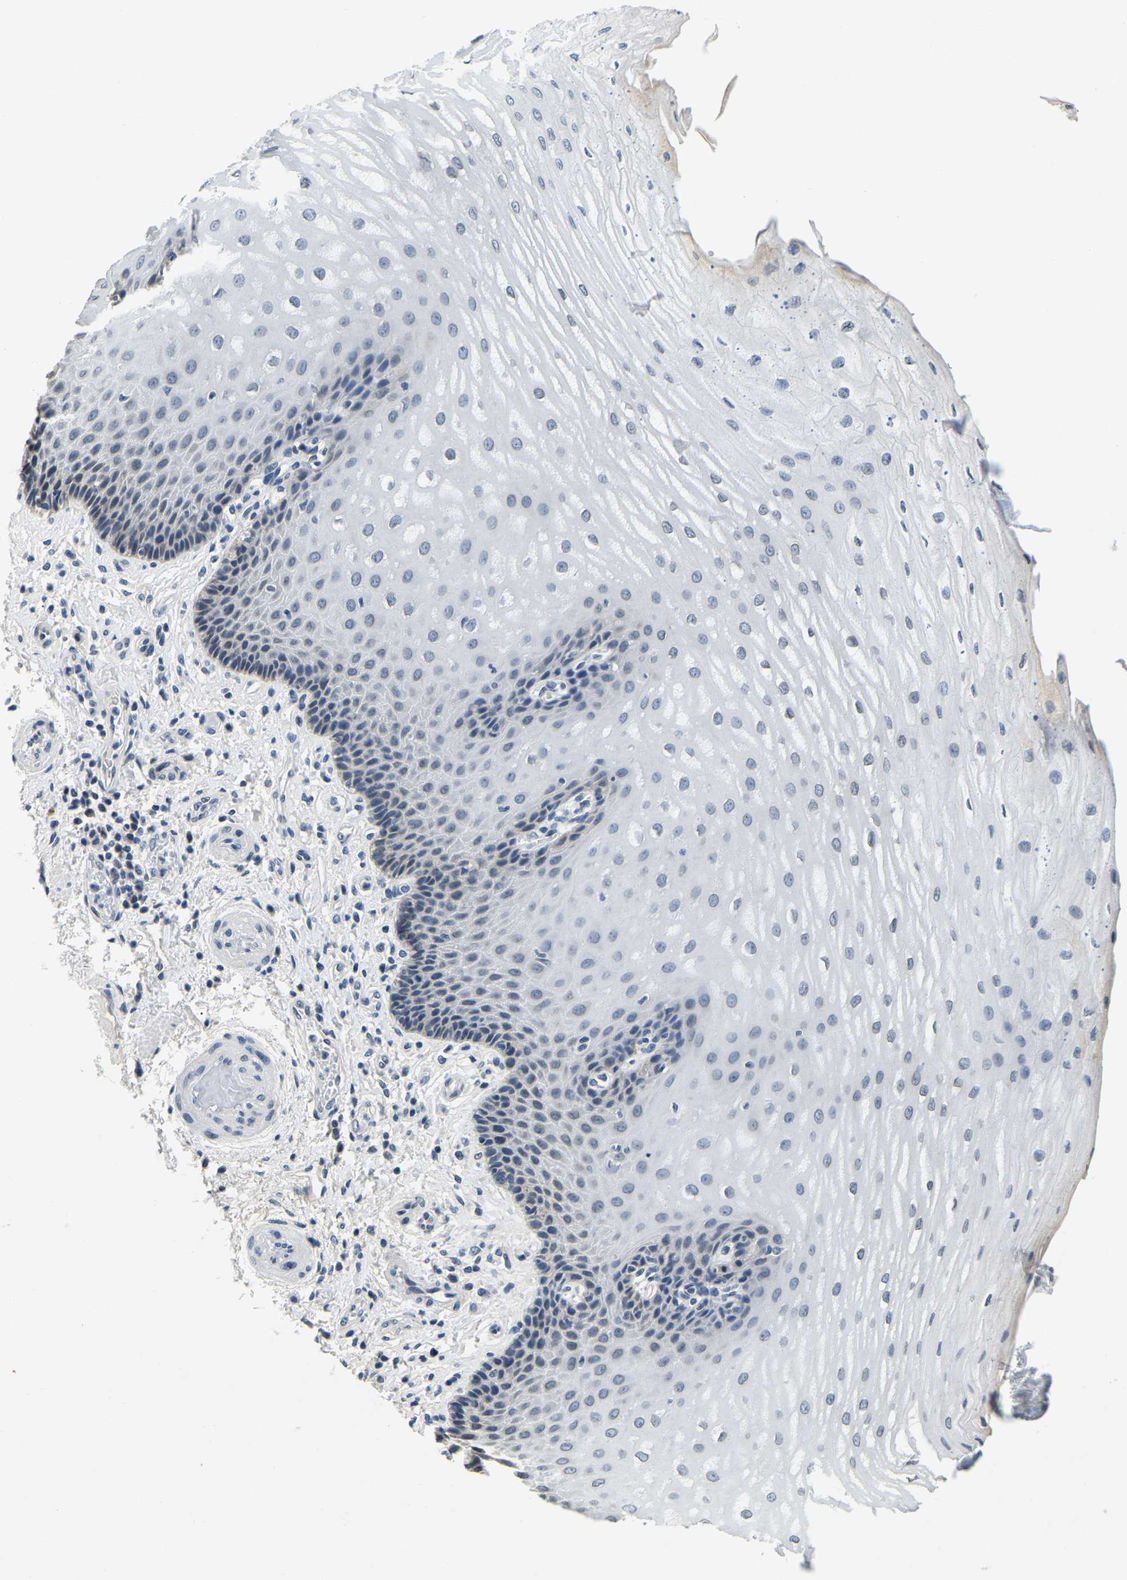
{"staining": {"intensity": "weak", "quantity": "<25%", "location": "cytoplasmic/membranous,nuclear"}, "tissue": "esophagus", "cell_type": "Squamous epithelial cells", "image_type": "normal", "snomed": [{"axis": "morphology", "description": "Normal tissue, NOS"}, {"axis": "topography", "description": "Esophagus"}], "caption": "A high-resolution micrograph shows immunohistochemistry (IHC) staining of unremarkable esophagus, which reveals no significant positivity in squamous epithelial cells.", "gene": "RANBP2", "patient": {"sex": "male", "age": 54}}